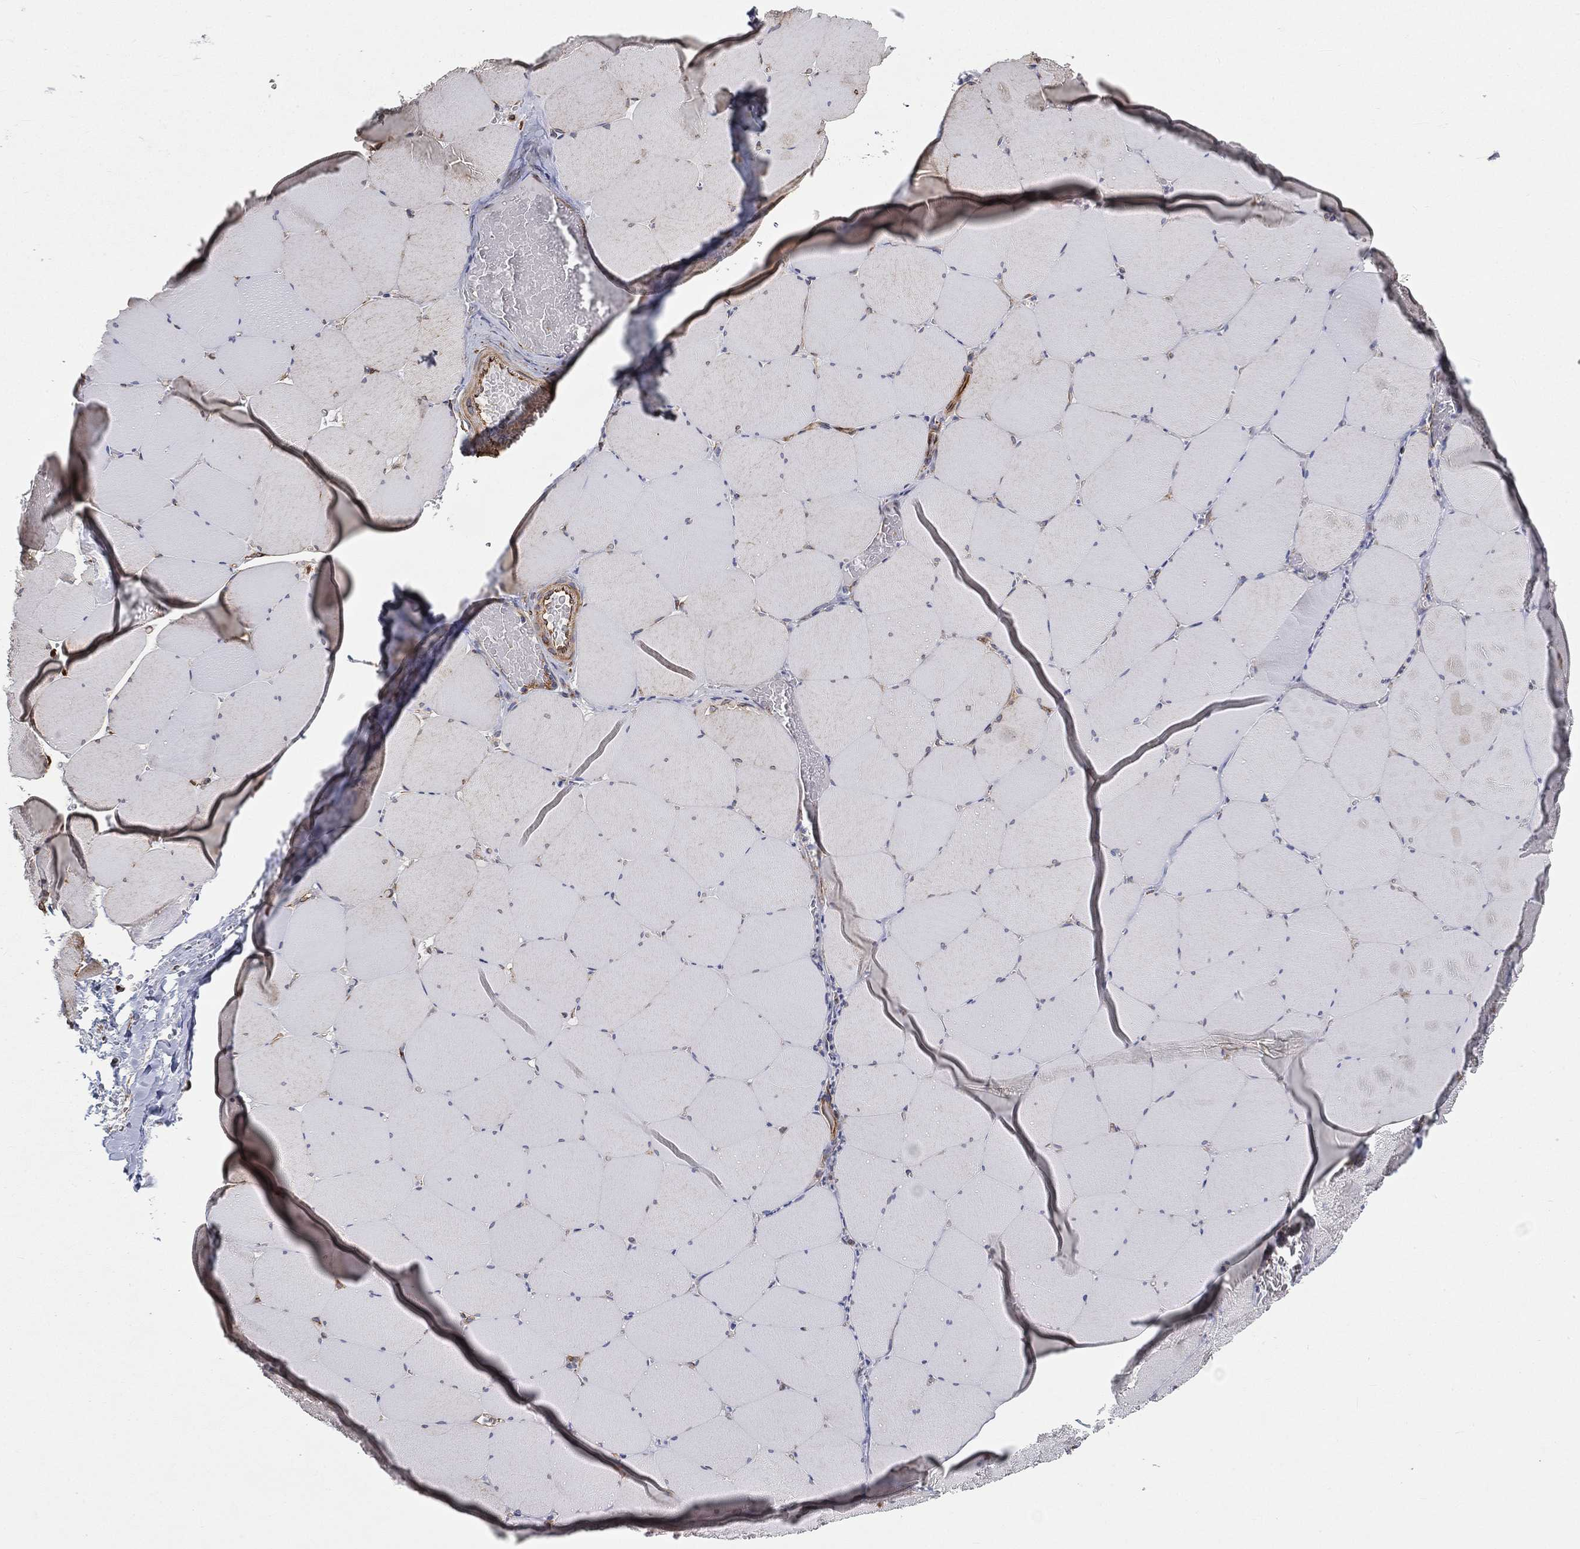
{"staining": {"intensity": "negative", "quantity": "none", "location": "none"}, "tissue": "skeletal muscle", "cell_type": "Myocytes", "image_type": "normal", "snomed": [{"axis": "morphology", "description": "Normal tissue, NOS"}, {"axis": "morphology", "description": "Malignant melanoma, Metastatic site"}, {"axis": "topography", "description": "Skeletal muscle"}], "caption": "The immunohistochemistry (IHC) histopathology image has no significant staining in myocytes of skeletal muscle. (IHC, brightfield microscopy, high magnification).", "gene": "TMEM25", "patient": {"sex": "male", "age": 50}}